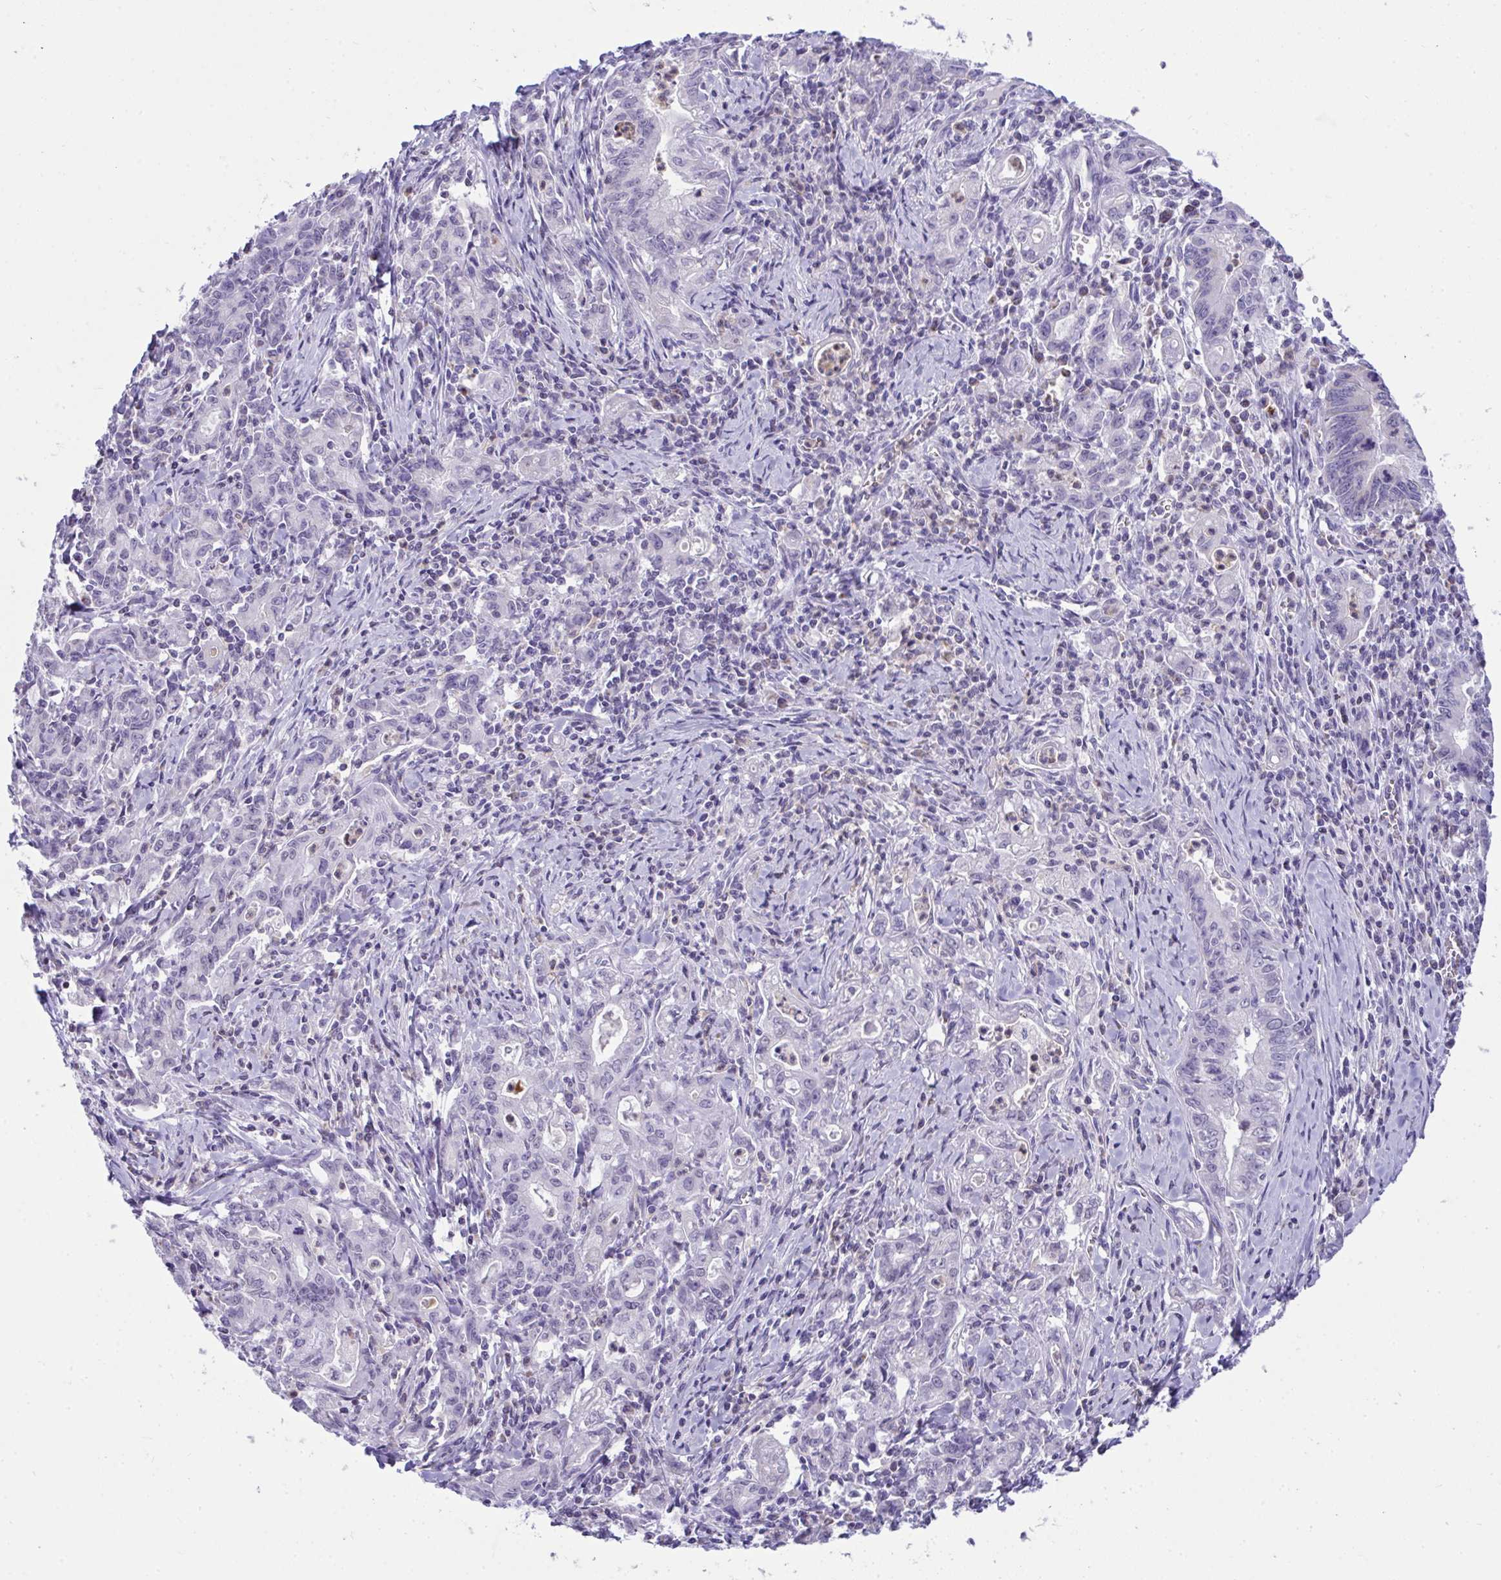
{"staining": {"intensity": "negative", "quantity": "none", "location": "none"}, "tissue": "stomach cancer", "cell_type": "Tumor cells", "image_type": "cancer", "snomed": [{"axis": "morphology", "description": "Adenocarcinoma, NOS"}, {"axis": "topography", "description": "Stomach, upper"}], "caption": "Stomach cancer stained for a protein using IHC reveals no staining tumor cells.", "gene": "PLA2G12B", "patient": {"sex": "female", "age": 79}}